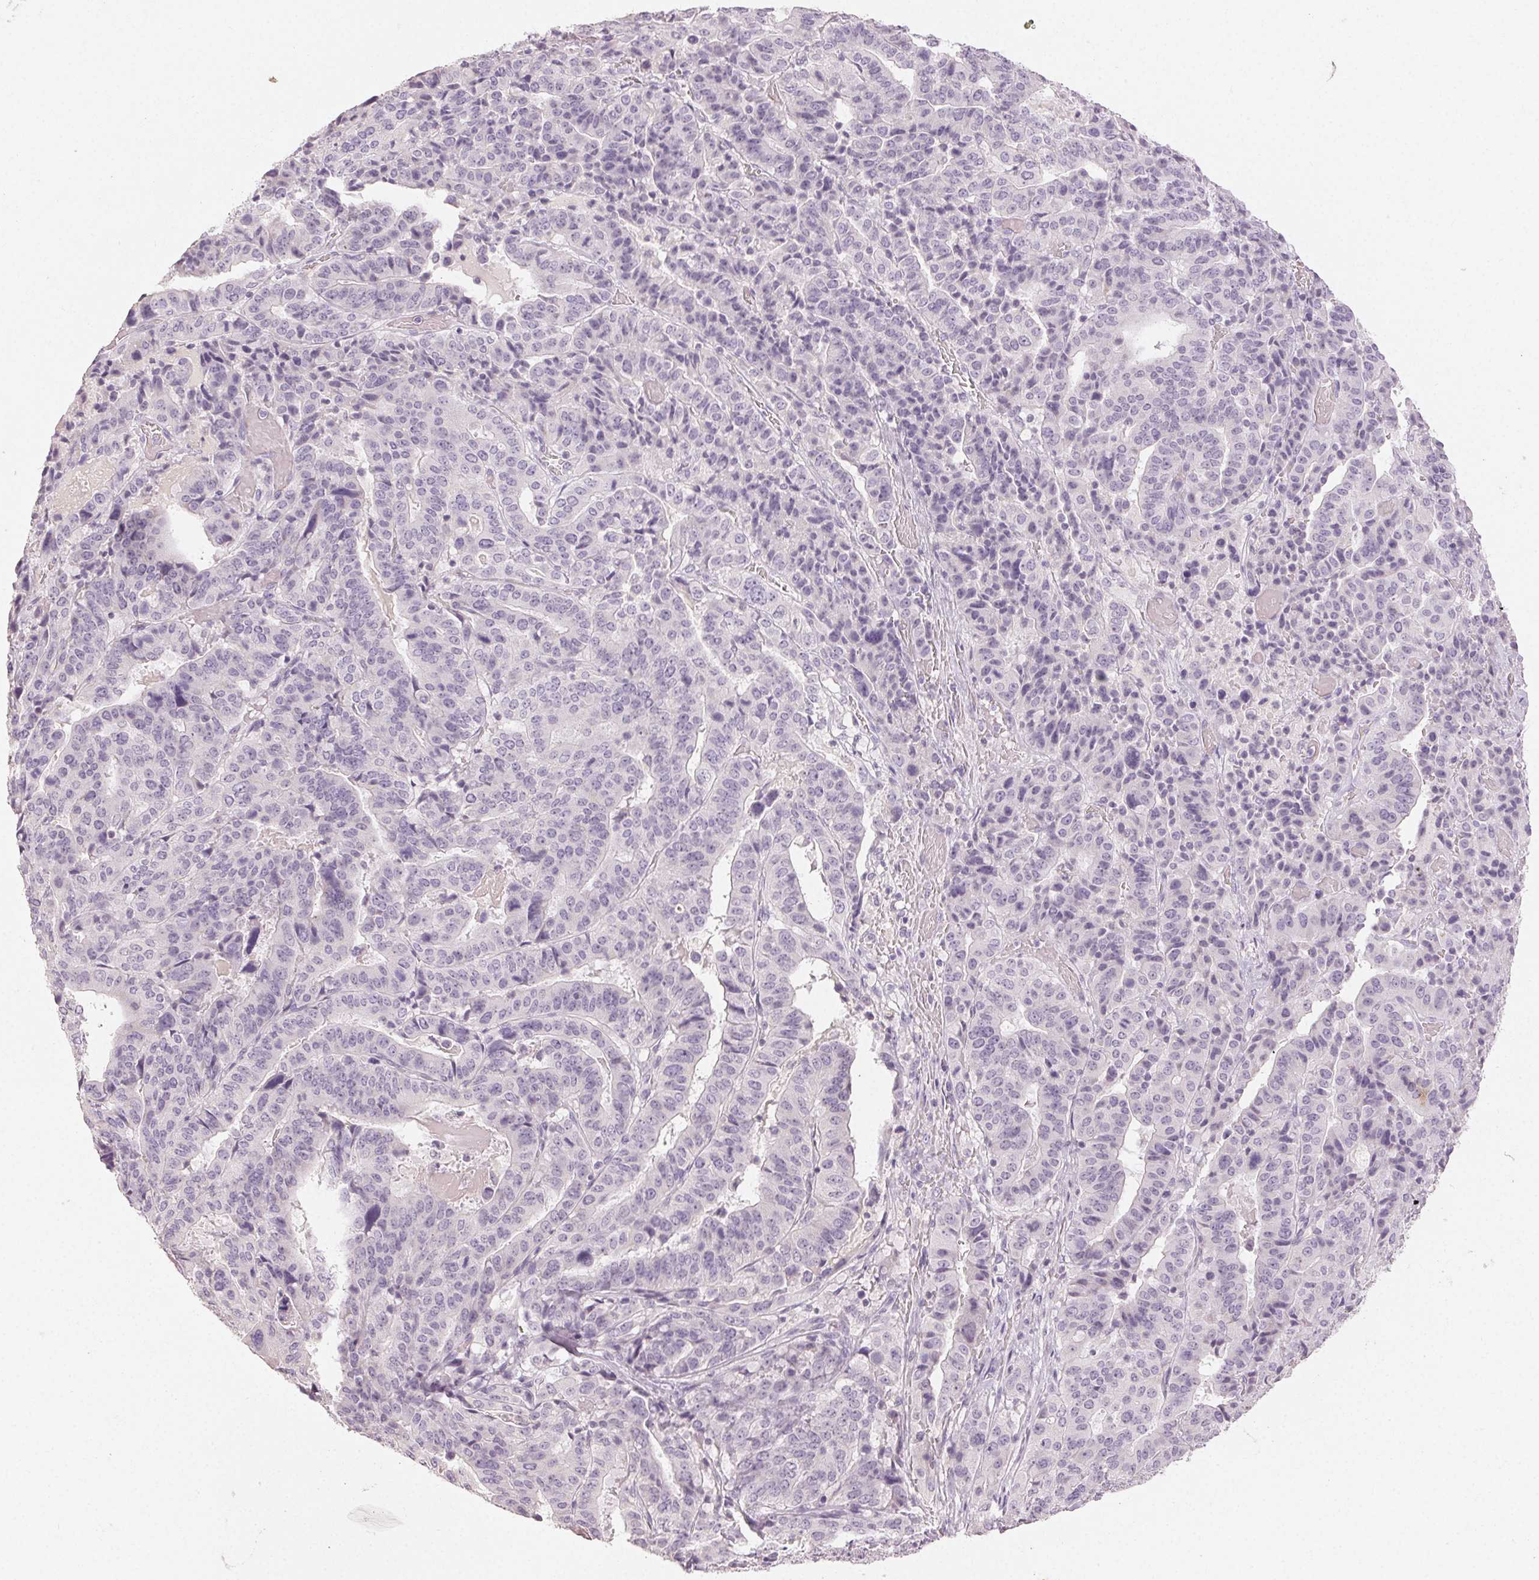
{"staining": {"intensity": "negative", "quantity": "none", "location": "none"}, "tissue": "stomach cancer", "cell_type": "Tumor cells", "image_type": "cancer", "snomed": [{"axis": "morphology", "description": "Adenocarcinoma, NOS"}, {"axis": "topography", "description": "Stomach"}], "caption": "Tumor cells show no significant positivity in adenocarcinoma (stomach).", "gene": "LVRN", "patient": {"sex": "male", "age": 48}}